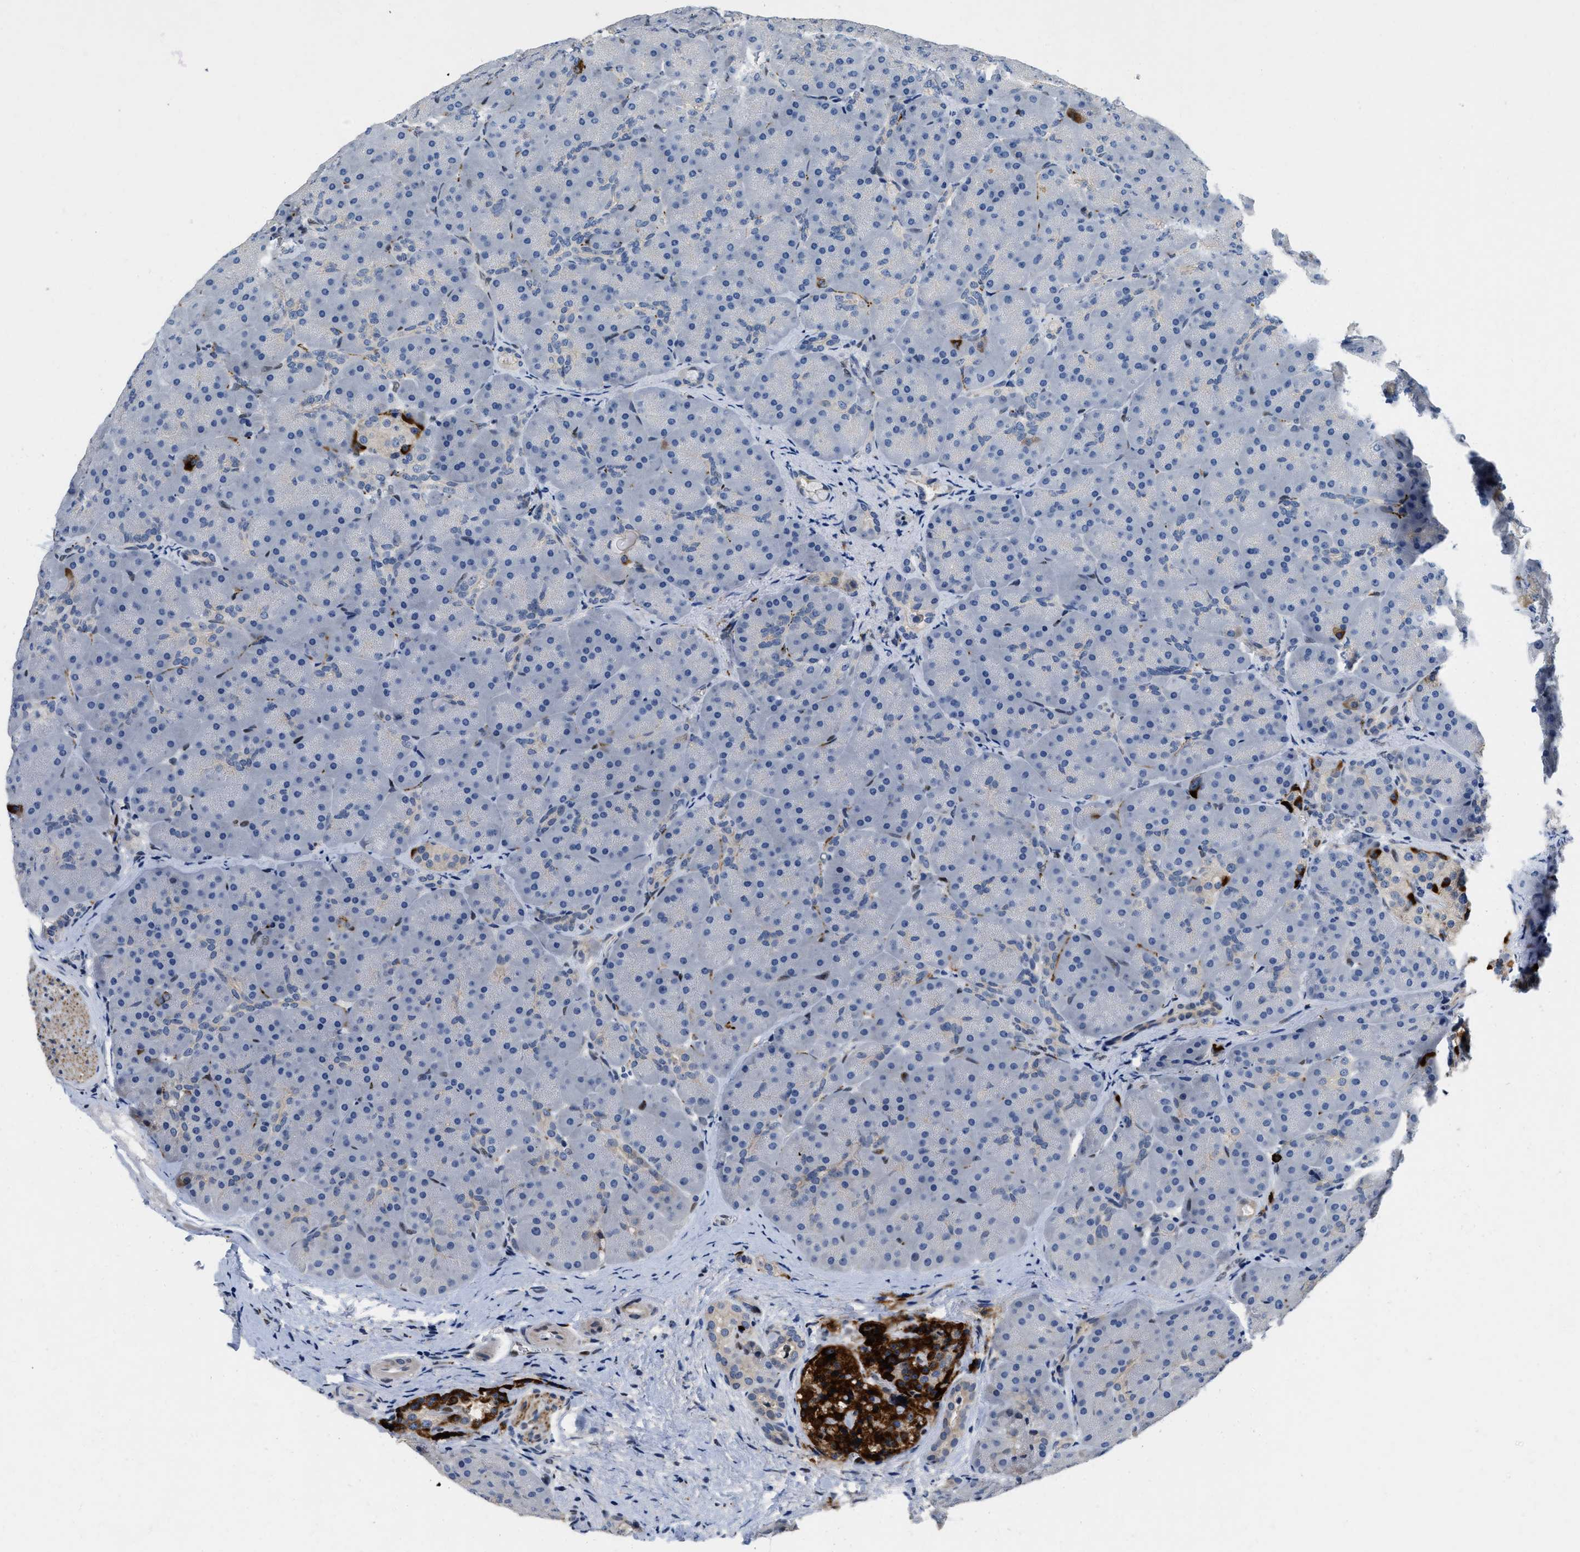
{"staining": {"intensity": "moderate", "quantity": "<25%", "location": "cytoplasmic/membranous"}, "tissue": "pancreas", "cell_type": "Exocrine glandular cells", "image_type": "normal", "snomed": [{"axis": "morphology", "description": "Normal tissue, NOS"}, {"axis": "topography", "description": "Pancreas"}], "caption": "This micrograph displays immunohistochemistry (IHC) staining of benign pancreas, with low moderate cytoplasmic/membranous expression in about <25% of exocrine glandular cells.", "gene": "VIP", "patient": {"sex": "male", "age": 66}}